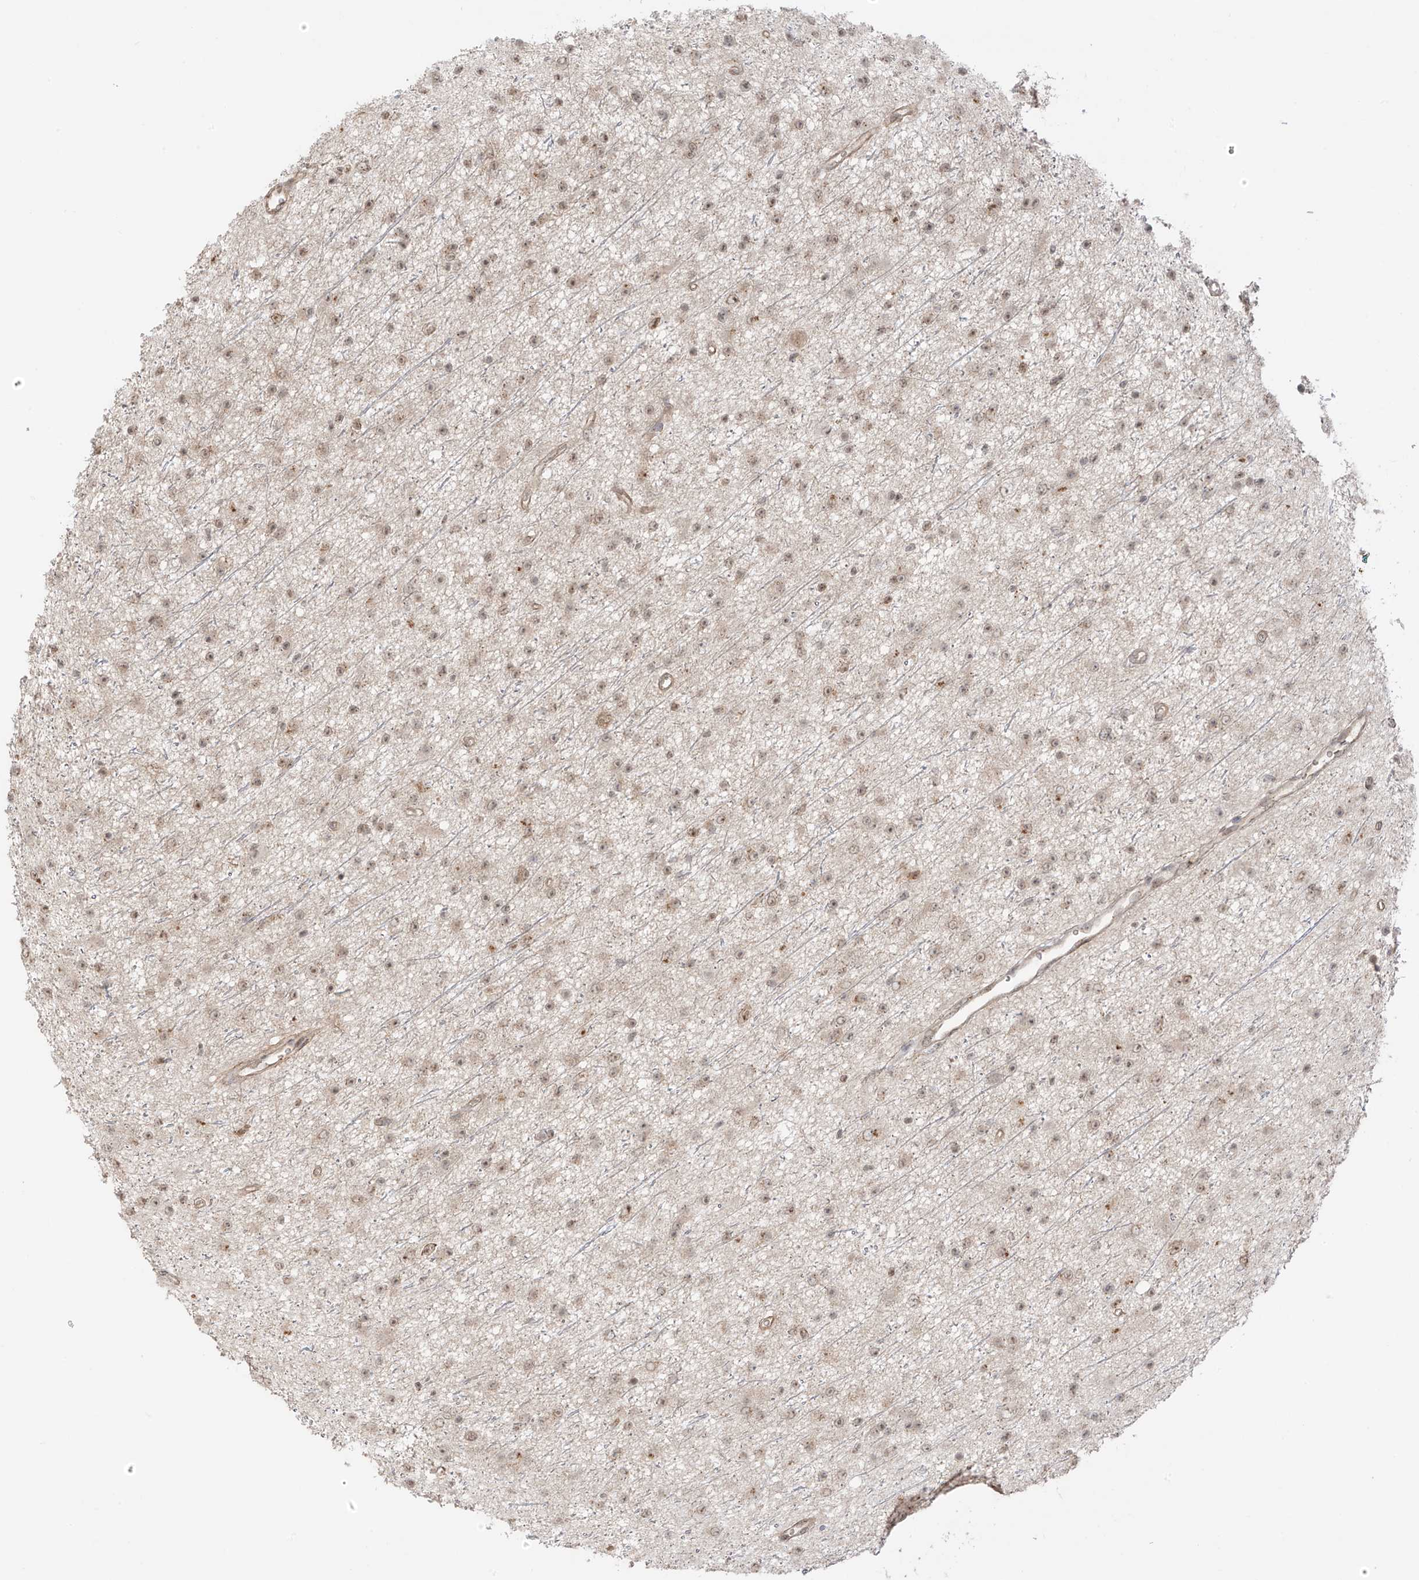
{"staining": {"intensity": "weak", "quantity": "25%-75%", "location": "nuclear"}, "tissue": "glioma", "cell_type": "Tumor cells", "image_type": "cancer", "snomed": [{"axis": "morphology", "description": "Glioma, malignant, Low grade"}, {"axis": "topography", "description": "Cerebral cortex"}], "caption": "Immunohistochemical staining of human malignant glioma (low-grade) demonstrates weak nuclear protein expression in about 25%-75% of tumor cells. The protein is stained brown, and the nuclei are stained in blue (DAB IHC with brightfield microscopy, high magnification).", "gene": "N4BP3", "patient": {"sex": "female", "age": 39}}